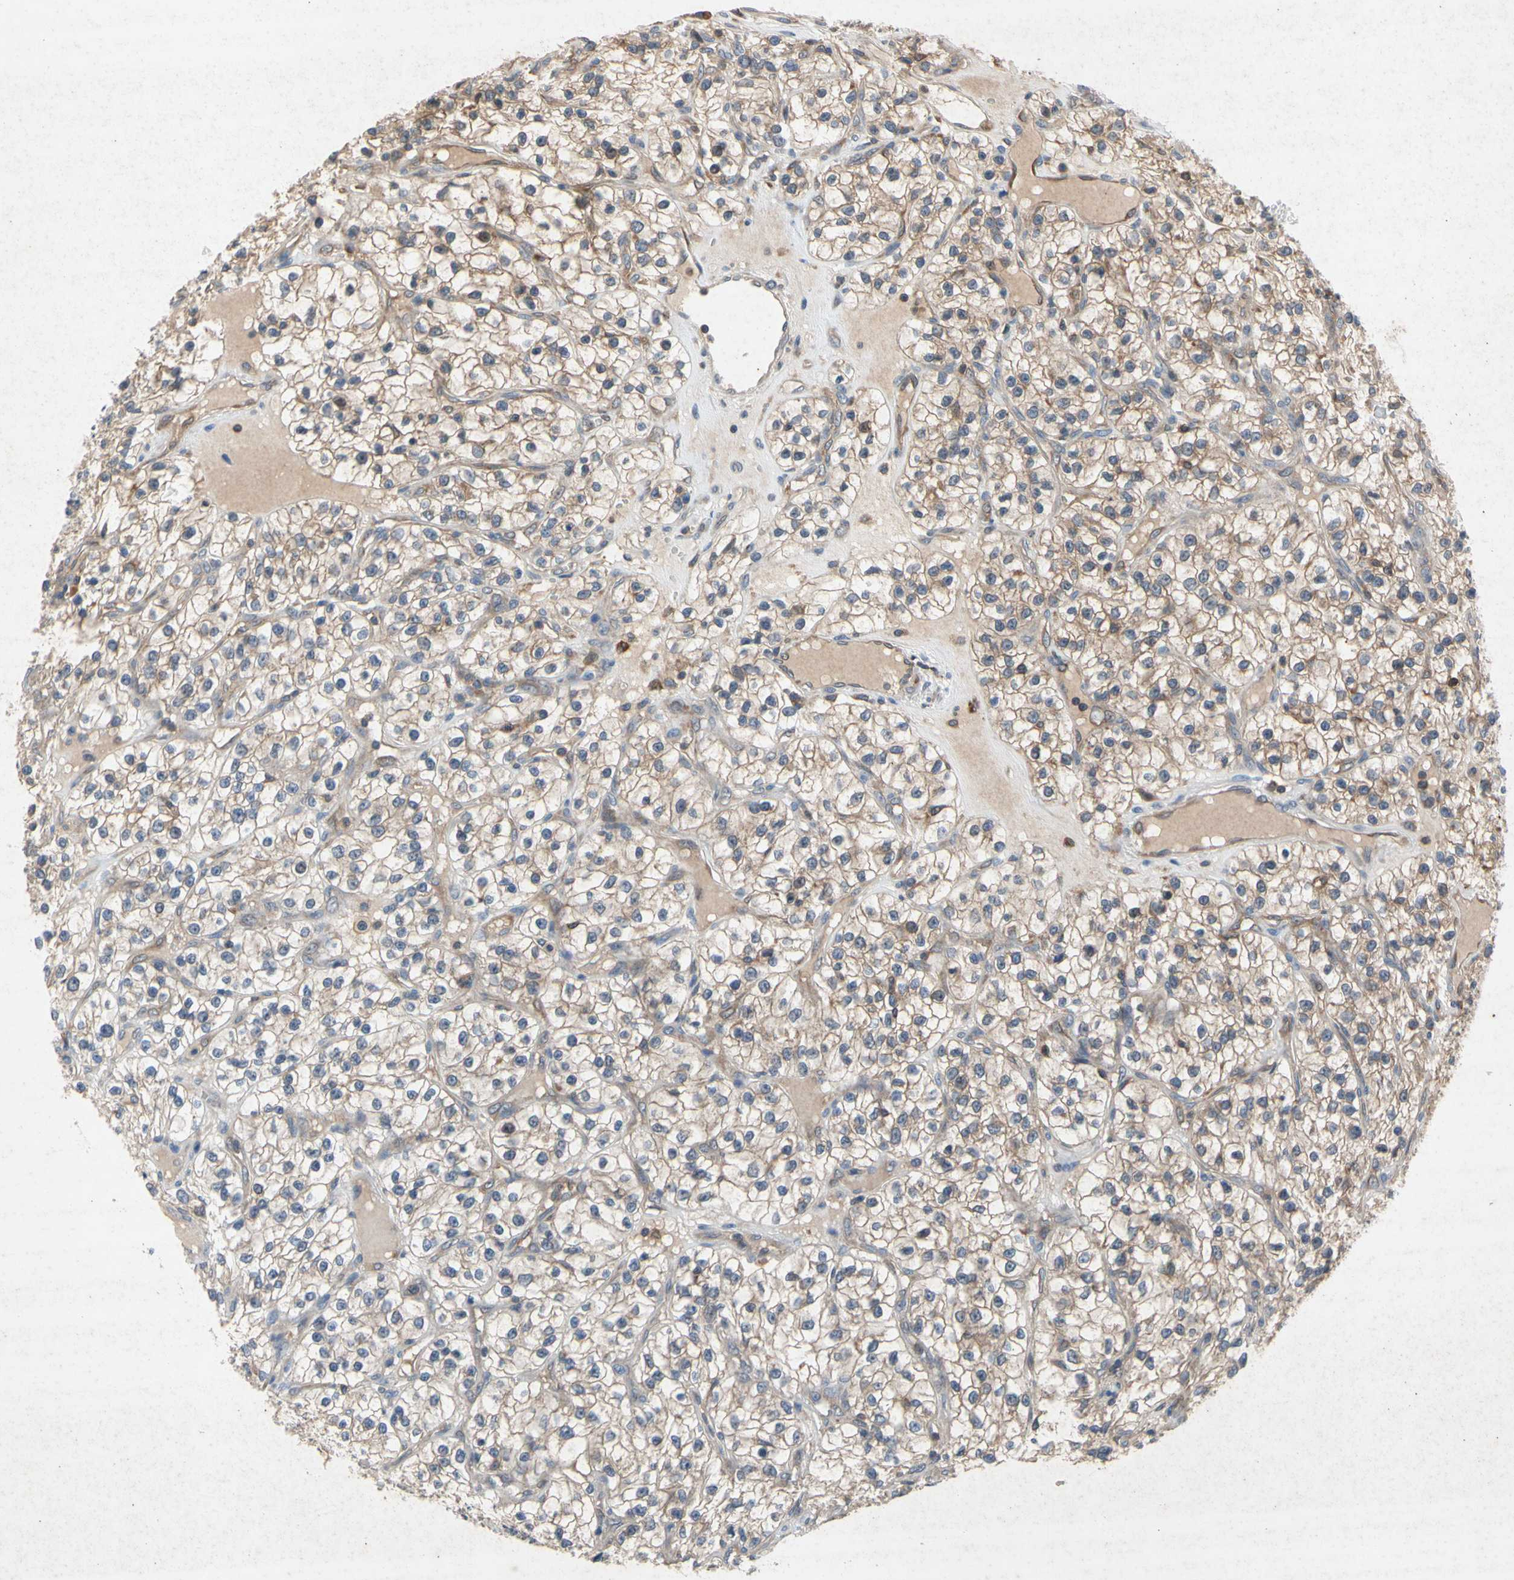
{"staining": {"intensity": "moderate", "quantity": "25%-75%", "location": "cytoplasmic/membranous"}, "tissue": "renal cancer", "cell_type": "Tumor cells", "image_type": "cancer", "snomed": [{"axis": "morphology", "description": "Adenocarcinoma, NOS"}, {"axis": "topography", "description": "Kidney"}], "caption": "Renal adenocarcinoma tissue demonstrates moderate cytoplasmic/membranous positivity in about 25%-75% of tumor cells", "gene": "RPS6KA1", "patient": {"sex": "female", "age": 57}}